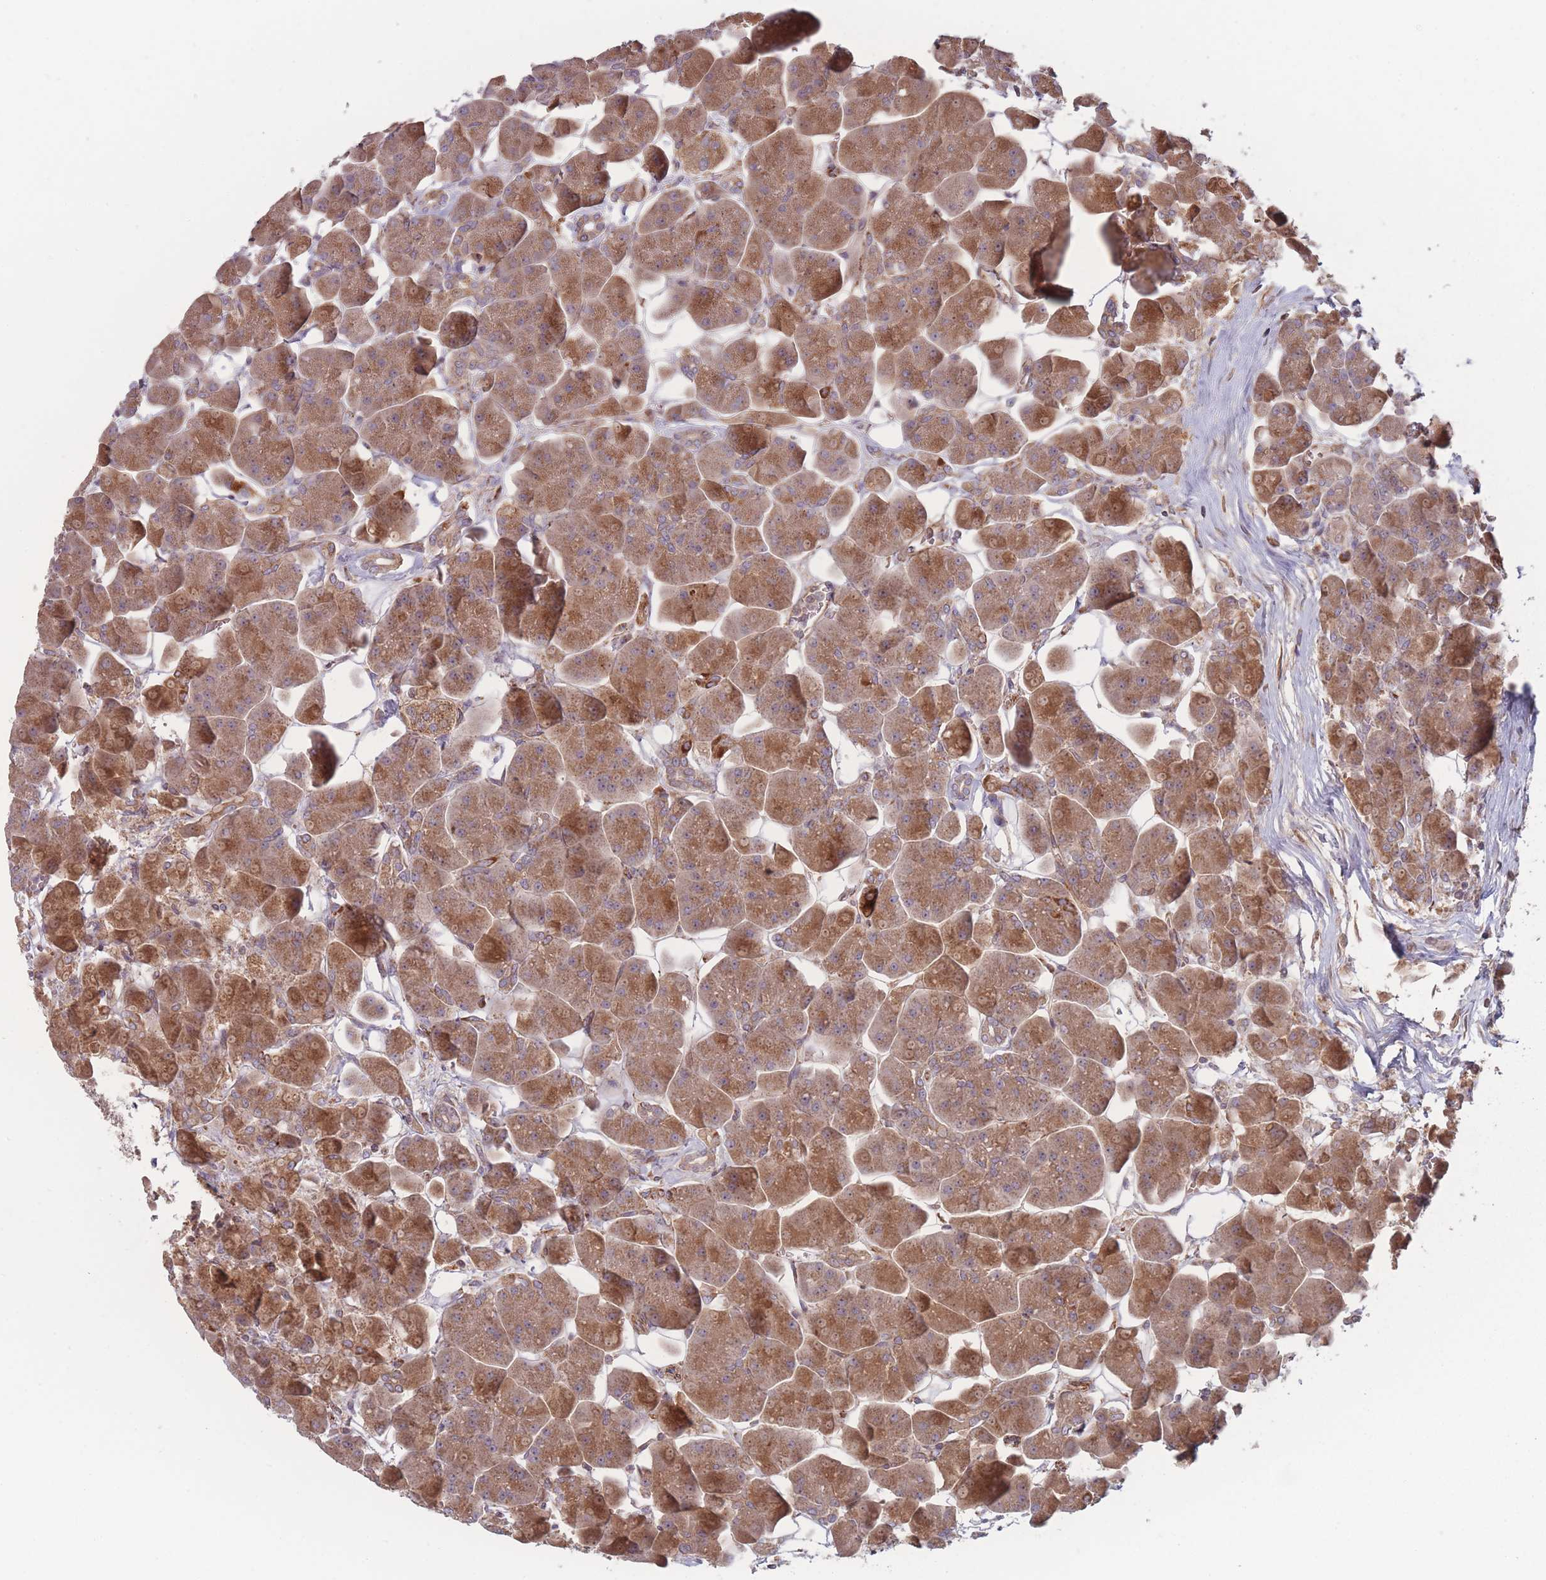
{"staining": {"intensity": "strong", "quantity": ">75%", "location": "cytoplasmic/membranous"}, "tissue": "pancreas", "cell_type": "Exocrine glandular cells", "image_type": "normal", "snomed": [{"axis": "morphology", "description": "Normal tissue, NOS"}, {"axis": "topography", "description": "Pancreas"}], "caption": "Strong cytoplasmic/membranous protein positivity is seen in about >75% of exocrine glandular cells in pancreas.", "gene": "ATP5MGL", "patient": {"sex": "male", "age": 66}}